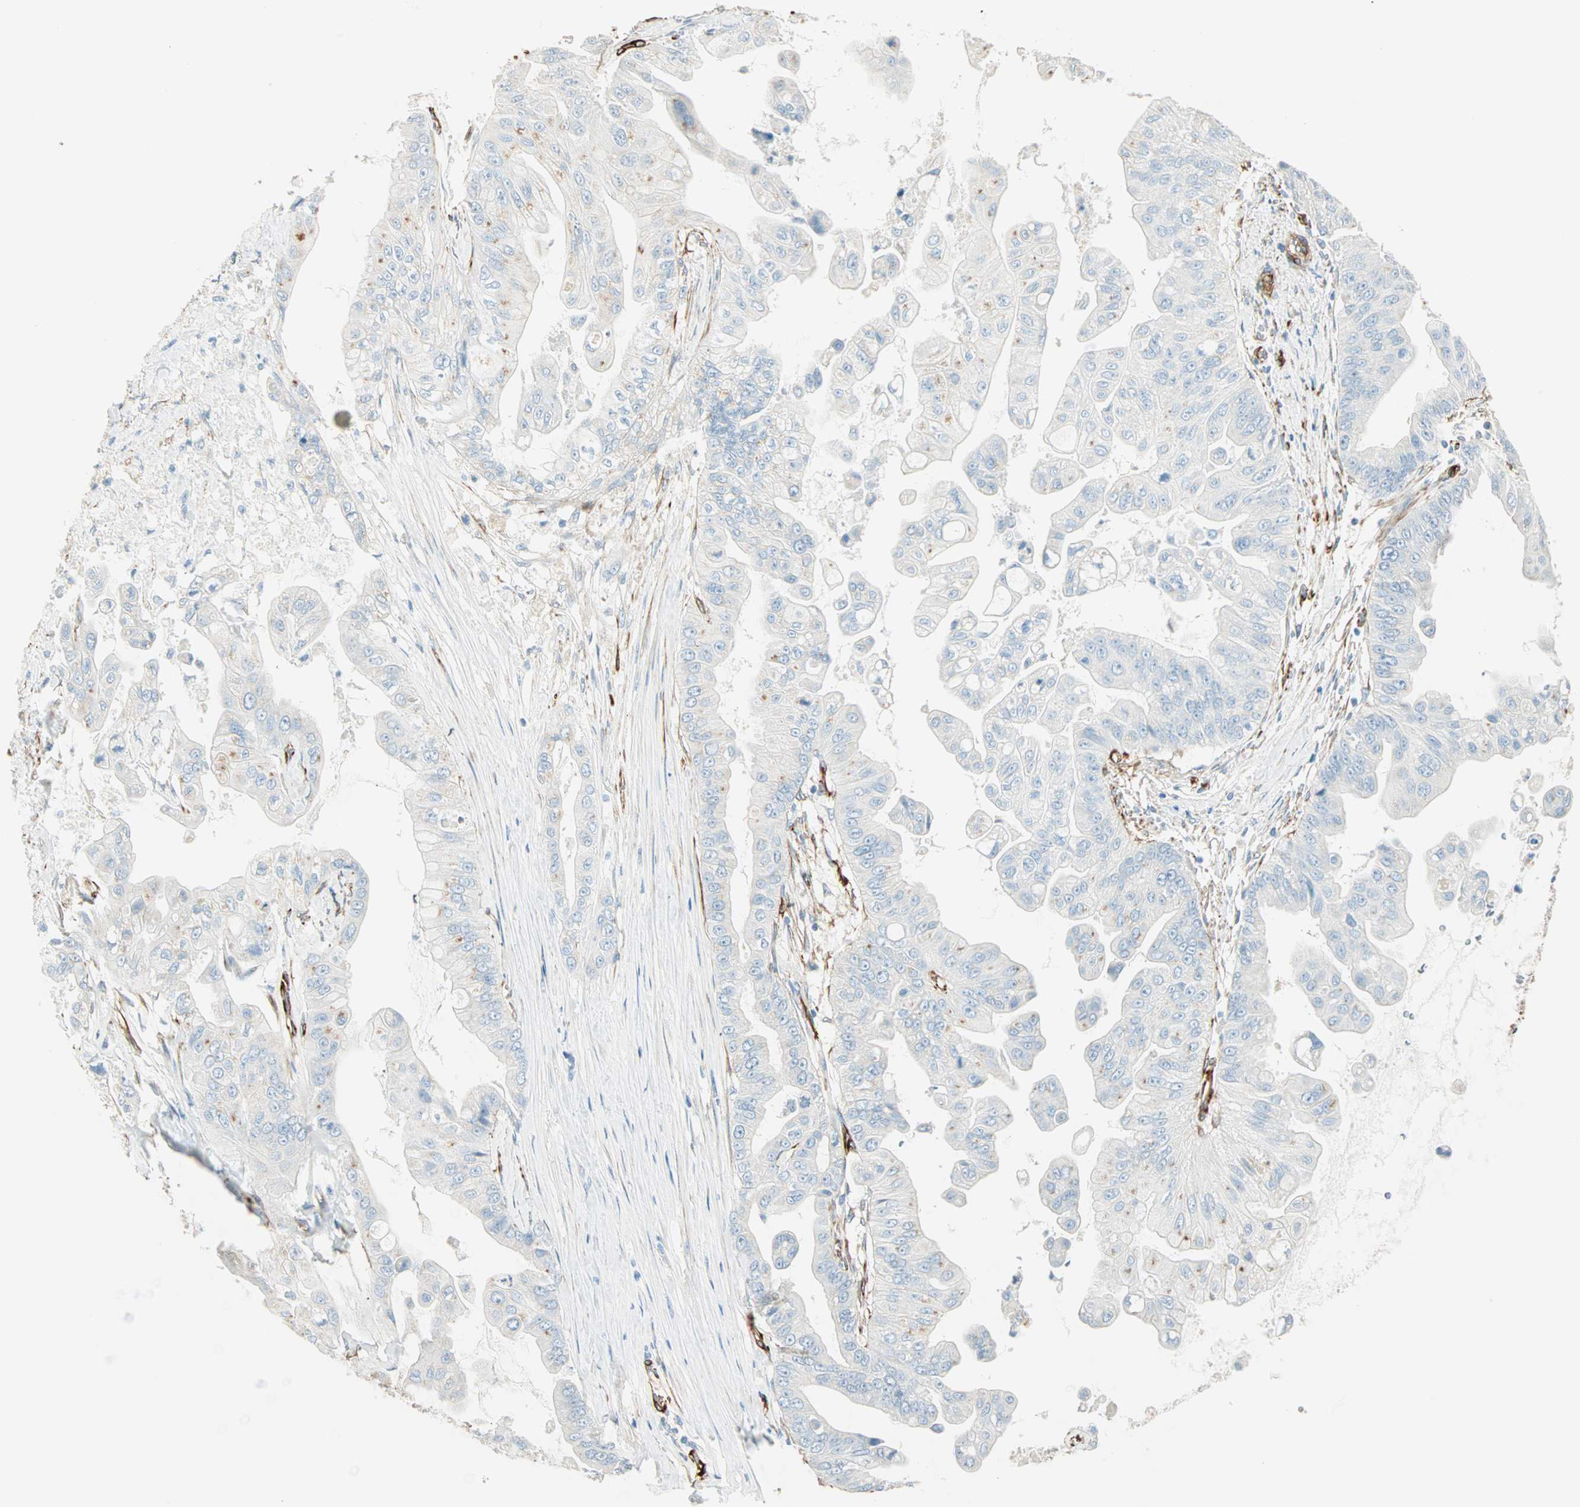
{"staining": {"intensity": "negative", "quantity": "none", "location": "none"}, "tissue": "pancreatic cancer", "cell_type": "Tumor cells", "image_type": "cancer", "snomed": [{"axis": "morphology", "description": "Adenocarcinoma, NOS"}, {"axis": "topography", "description": "Pancreas"}], "caption": "Pancreatic adenocarcinoma was stained to show a protein in brown. There is no significant positivity in tumor cells.", "gene": "NES", "patient": {"sex": "female", "age": 75}}